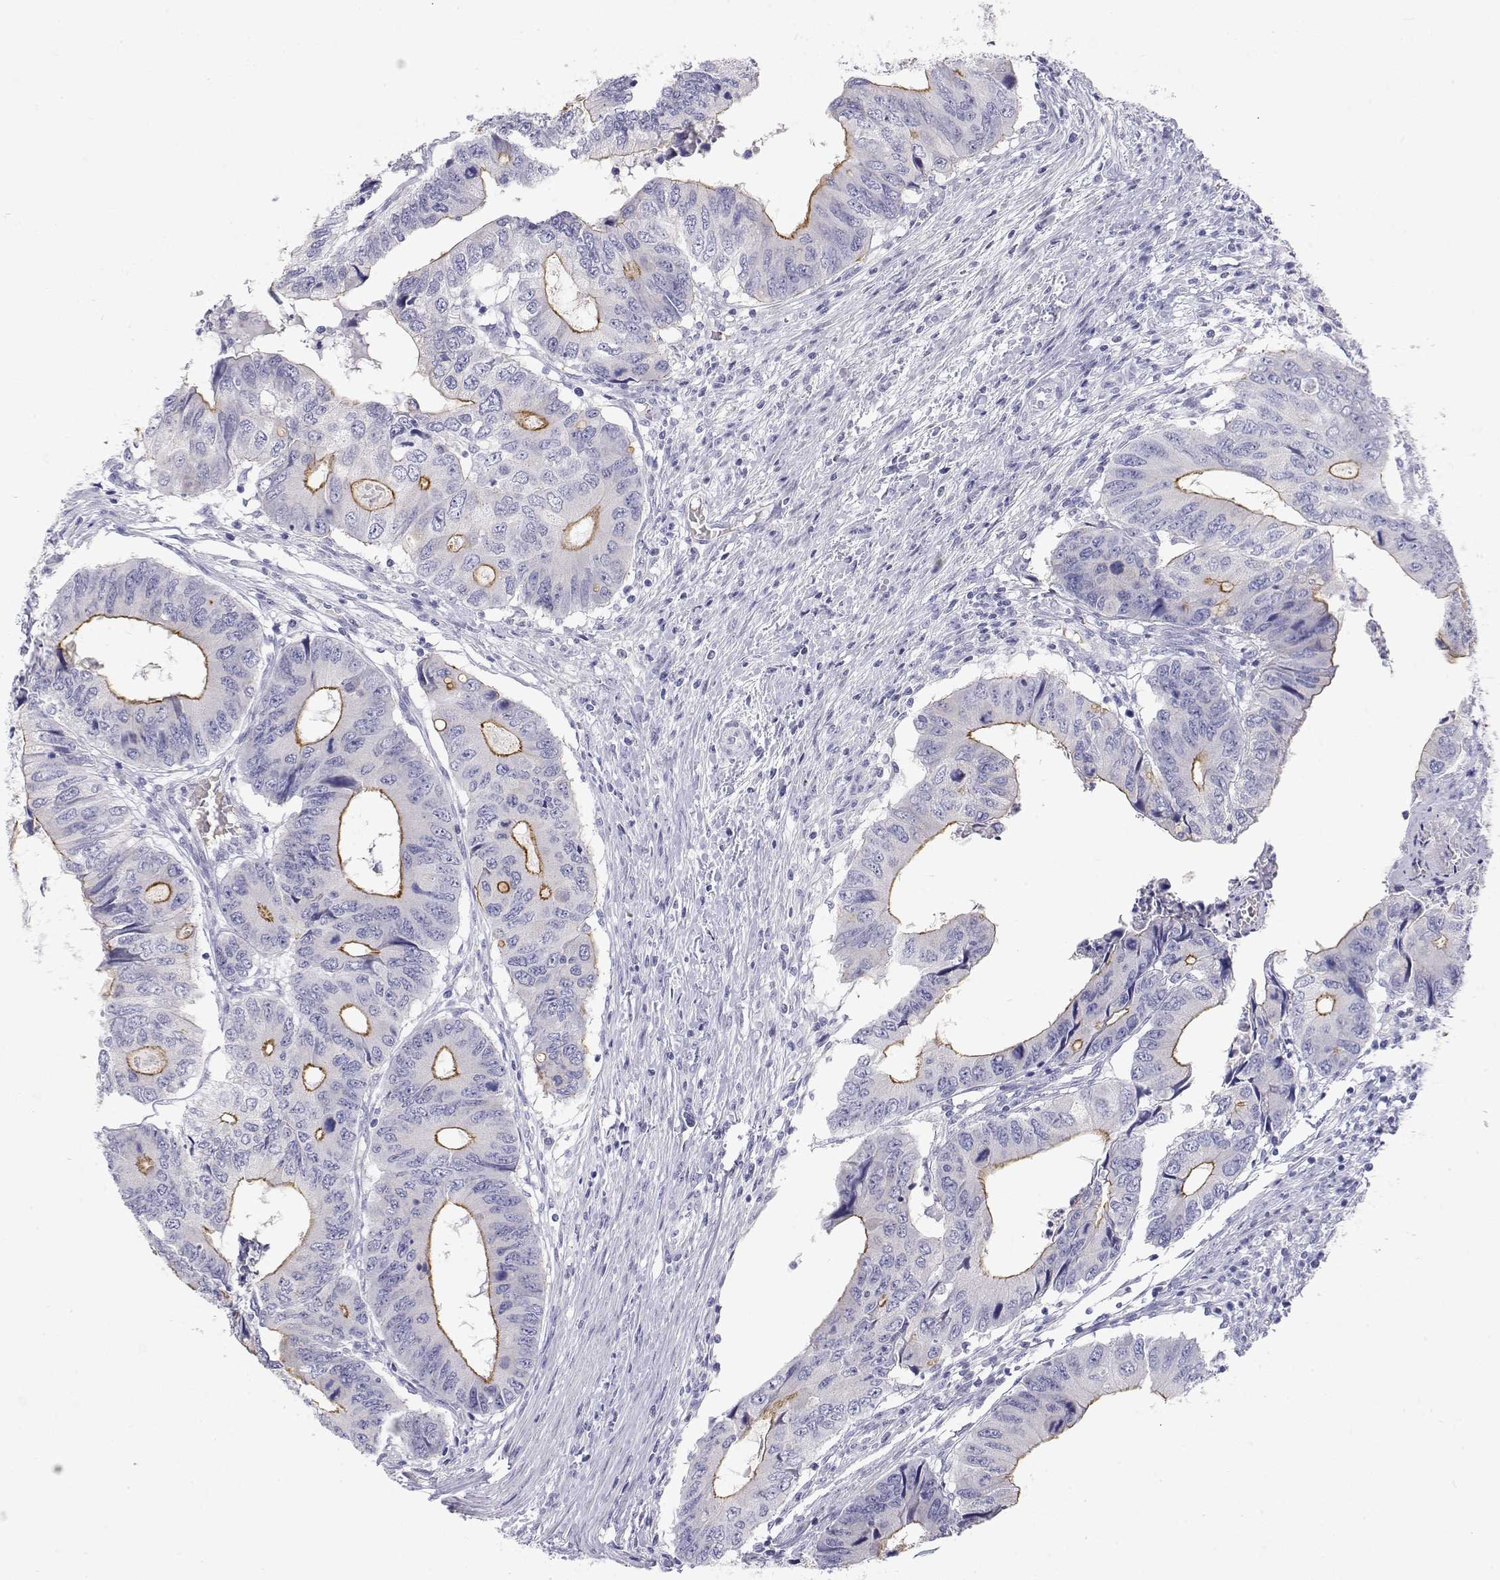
{"staining": {"intensity": "moderate", "quantity": "<25%", "location": "cytoplasmic/membranous"}, "tissue": "colorectal cancer", "cell_type": "Tumor cells", "image_type": "cancer", "snomed": [{"axis": "morphology", "description": "Adenocarcinoma, NOS"}, {"axis": "topography", "description": "Colon"}], "caption": "An IHC image of neoplastic tissue is shown. Protein staining in brown labels moderate cytoplasmic/membranous positivity in colorectal adenocarcinoma within tumor cells.", "gene": "MISP", "patient": {"sex": "male", "age": 53}}